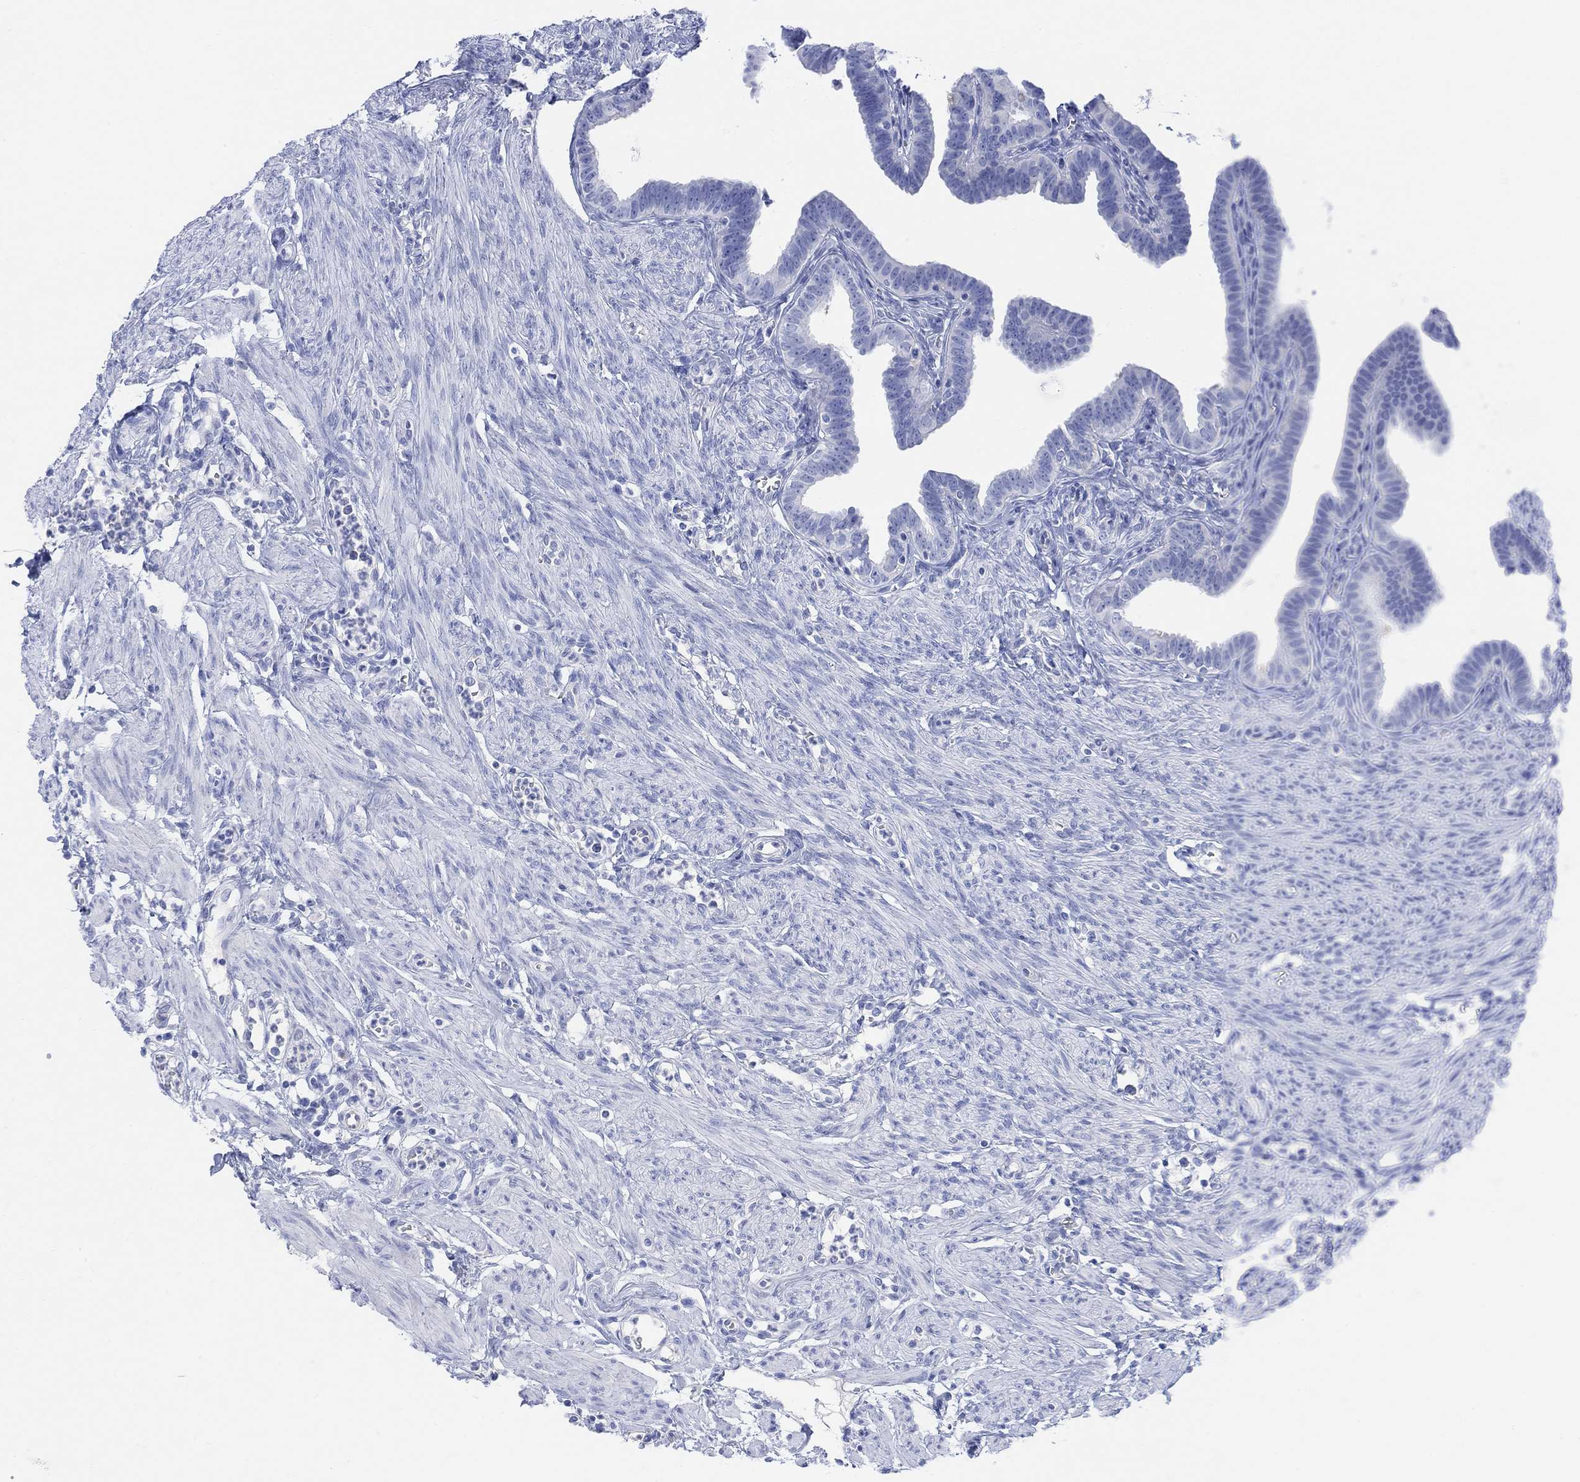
{"staining": {"intensity": "moderate", "quantity": "<25%", "location": "cytoplasmic/membranous"}, "tissue": "fallopian tube", "cell_type": "Glandular cells", "image_type": "normal", "snomed": [{"axis": "morphology", "description": "Normal tissue, NOS"}, {"axis": "topography", "description": "Fallopian tube"}, {"axis": "topography", "description": "Ovary"}], "caption": "High-power microscopy captured an immunohistochemistry image of normal fallopian tube, revealing moderate cytoplasmic/membranous staining in approximately <25% of glandular cells.", "gene": "GNG13", "patient": {"sex": "female", "age": 33}}